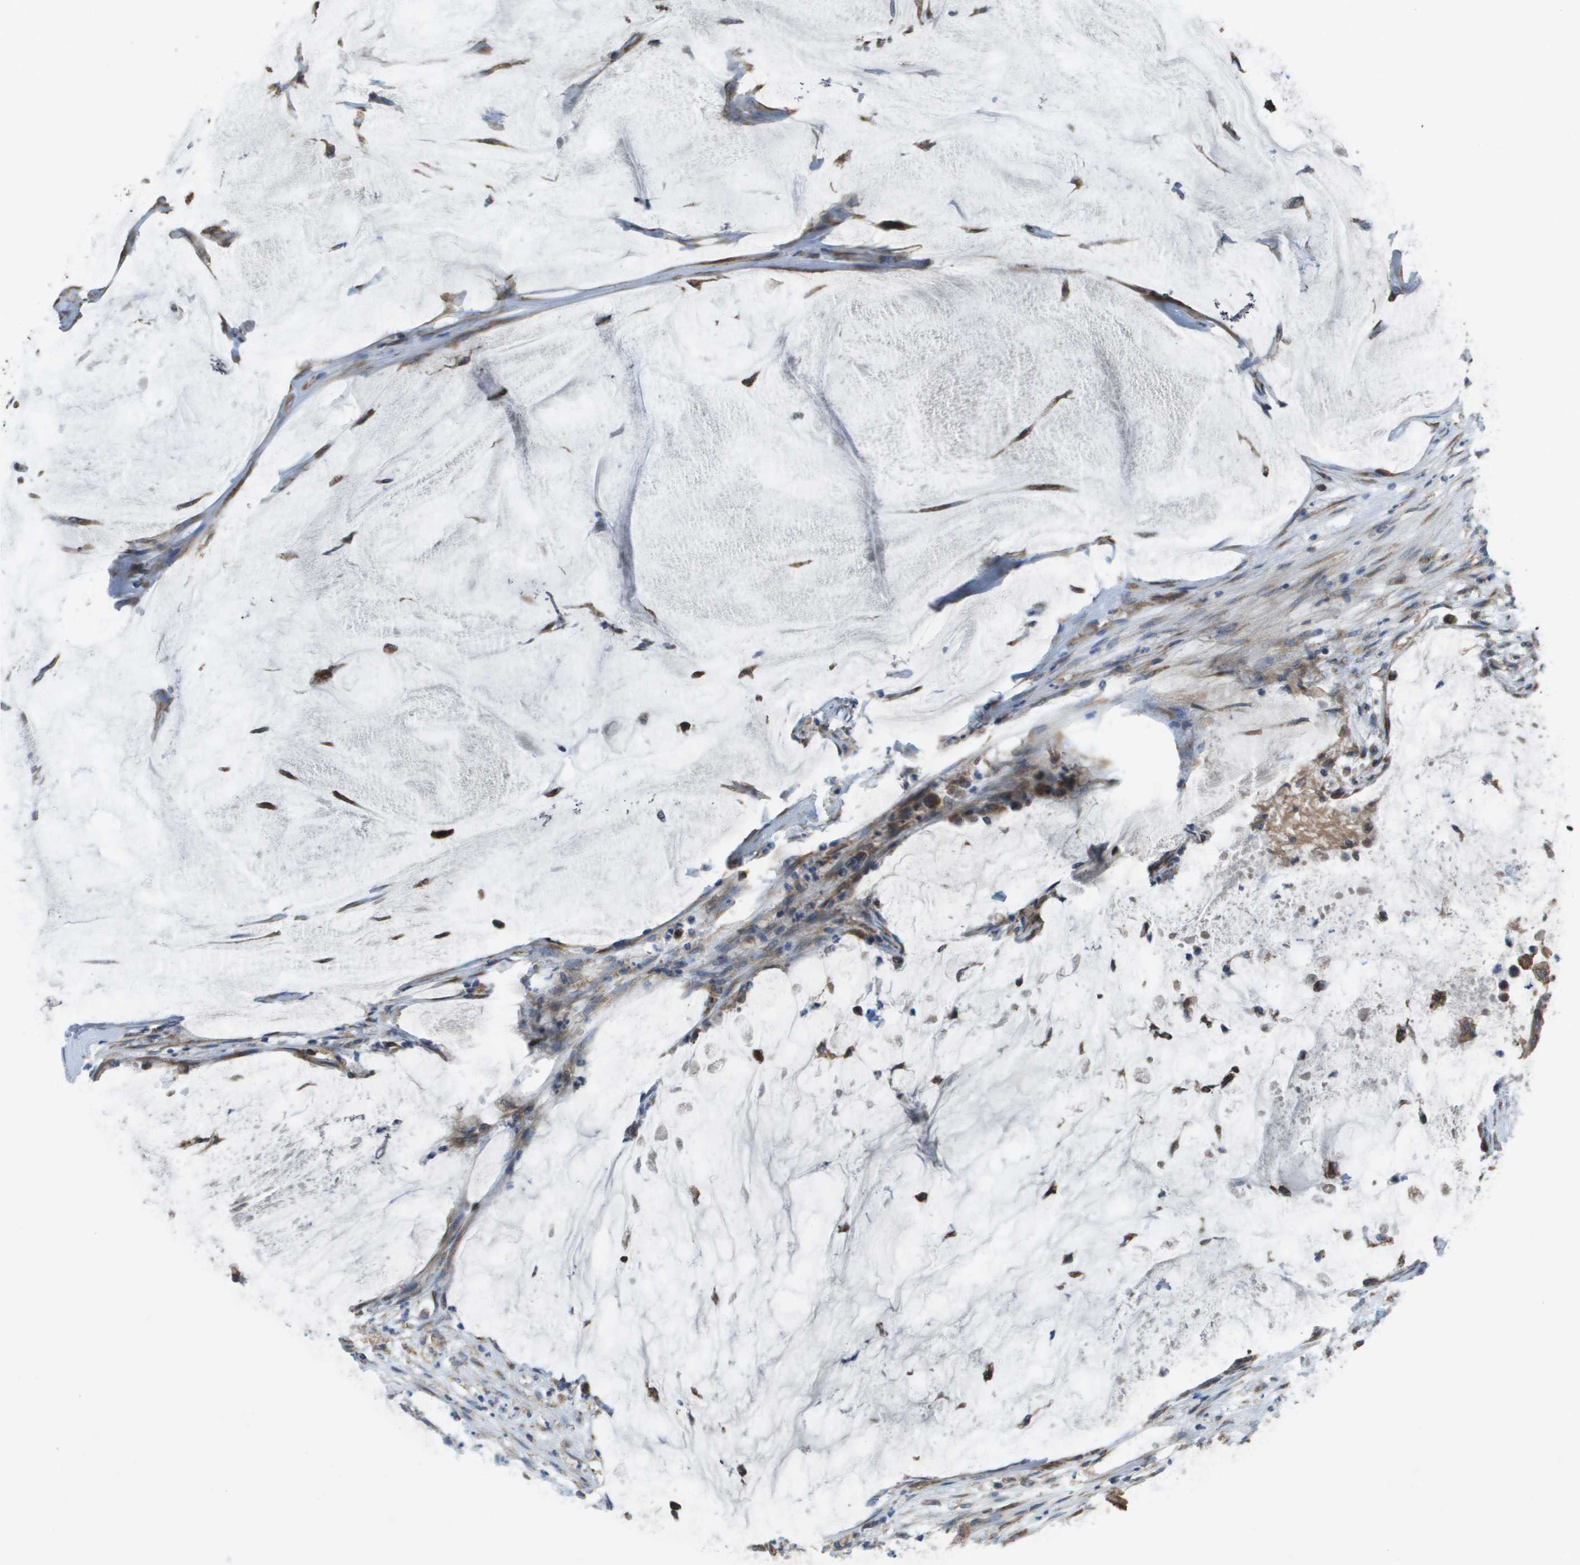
{"staining": {"intensity": "moderate", "quantity": ">75%", "location": "cytoplasmic/membranous"}, "tissue": "pancreatic cancer", "cell_type": "Tumor cells", "image_type": "cancer", "snomed": [{"axis": "morphology", "description": "Adenocarcinoma, NOS"}, {"axis": "topography", "description": "Pancreas"}], "caption": "Immunohistochemistry micrograph of pancreatic adenocarcinoma stained for a protein (brown), which exhibits medium levels of moderate cytoplasmic/membranous staining in about >75% of tumor cells.", "gene": "CLCN2", "patient": {"sex": "male", "age": 41}}